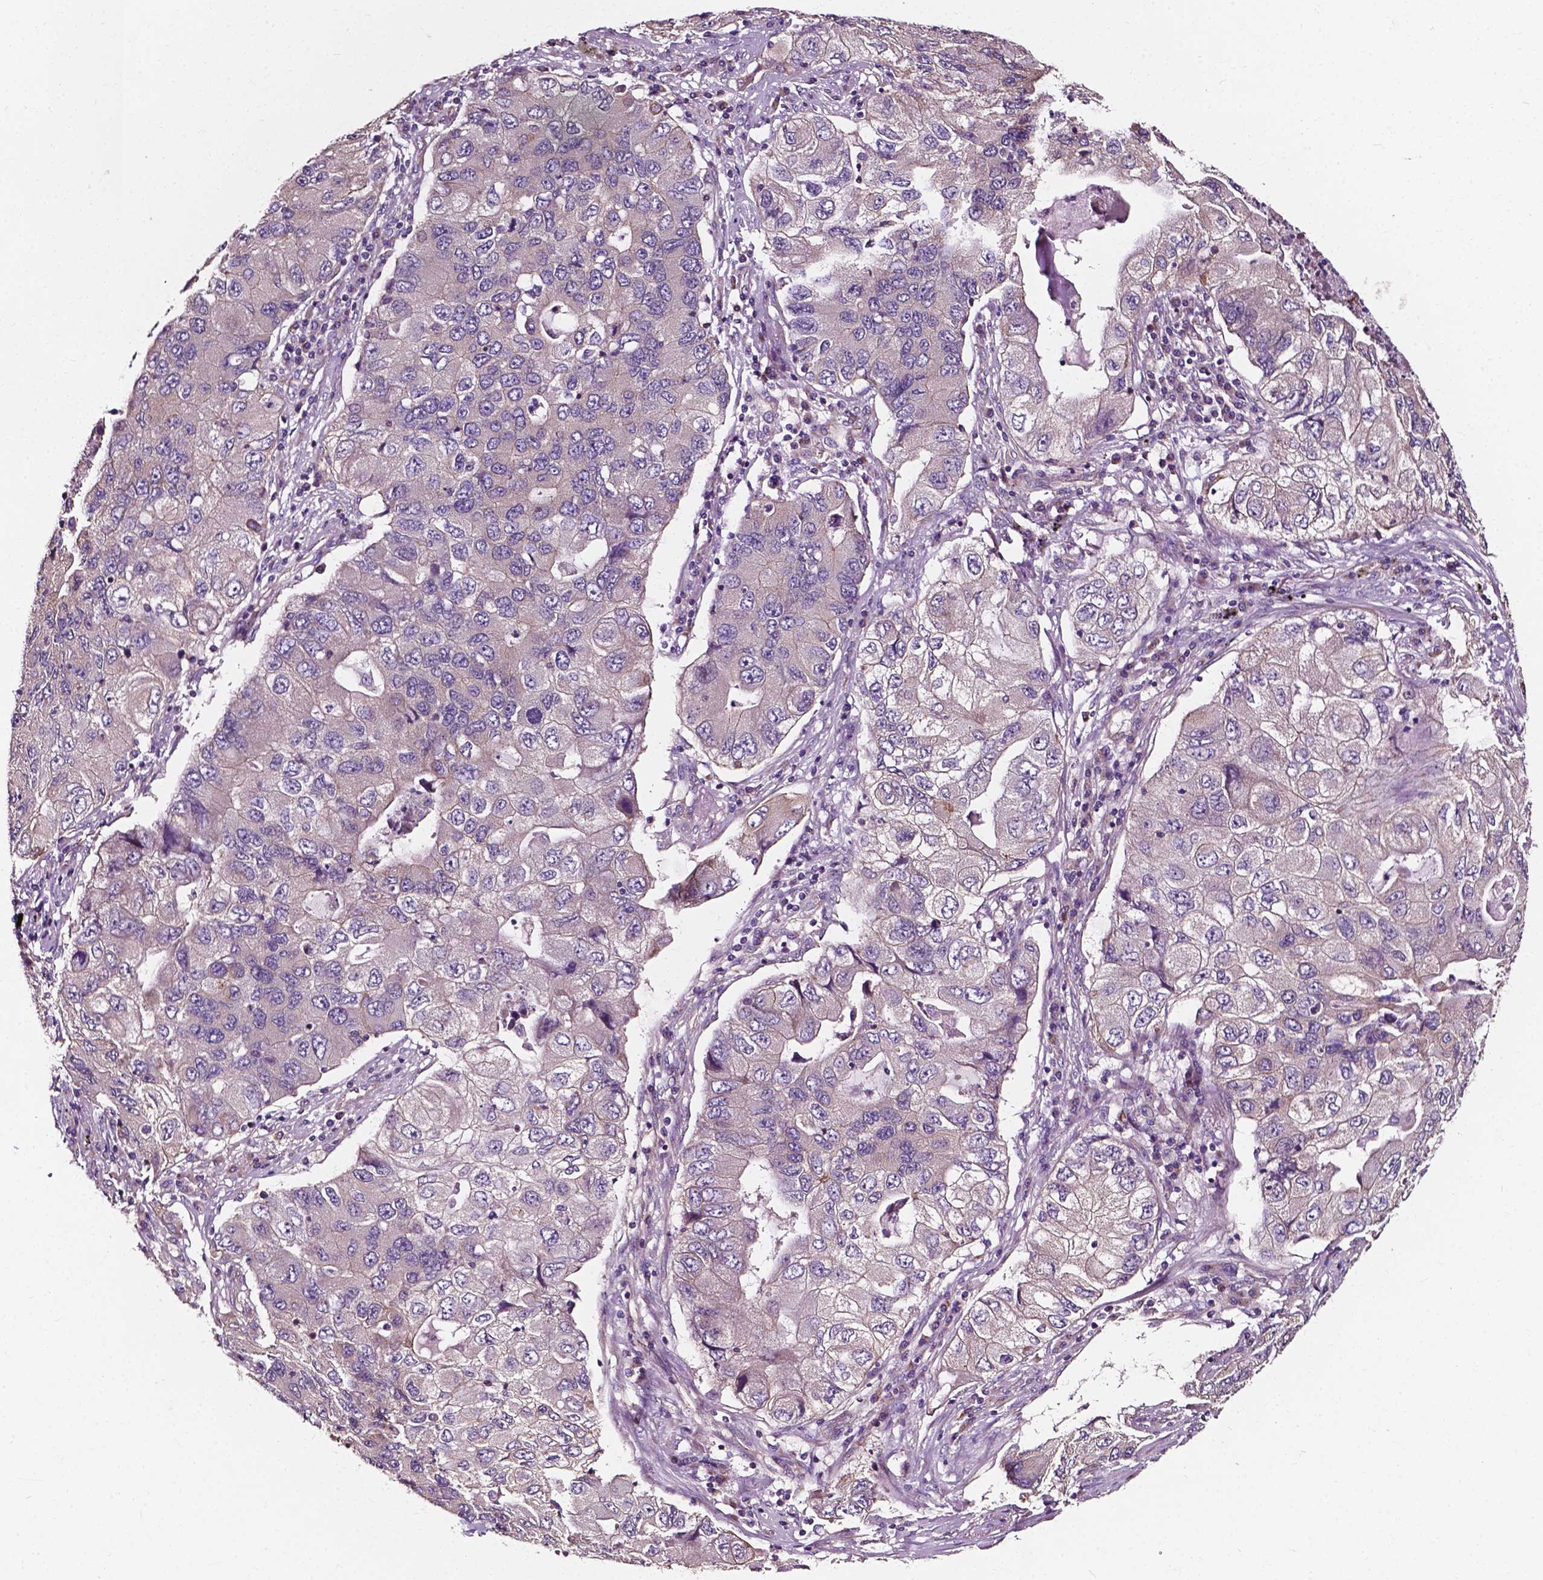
{"staining": {"intensity": "negative", "quantity": "none", "location": "none"}, "tissue": "lung cancer", "cell_type": "Tumor cells", "image_type": "cancer", "snomed": [{"axis": "morphology", "description": "Adenocarcinoma, NOS"}, {"axis": "morphology", "description": "Adenocarcinoma, metastatic, NOS"}, {"axis": "topography", "description": "Lymph node"}, {"axis": "topography", "description": "Lung"}], "caption": "DAB (3,3'-diaminobenzidine) immunohistochemical staining of metastatic adenocarcinoma (lung) reveals no significant staining in tumor cells.", "gene": "ATG16L1", "patient": {"sex": "female", "age": 54}}